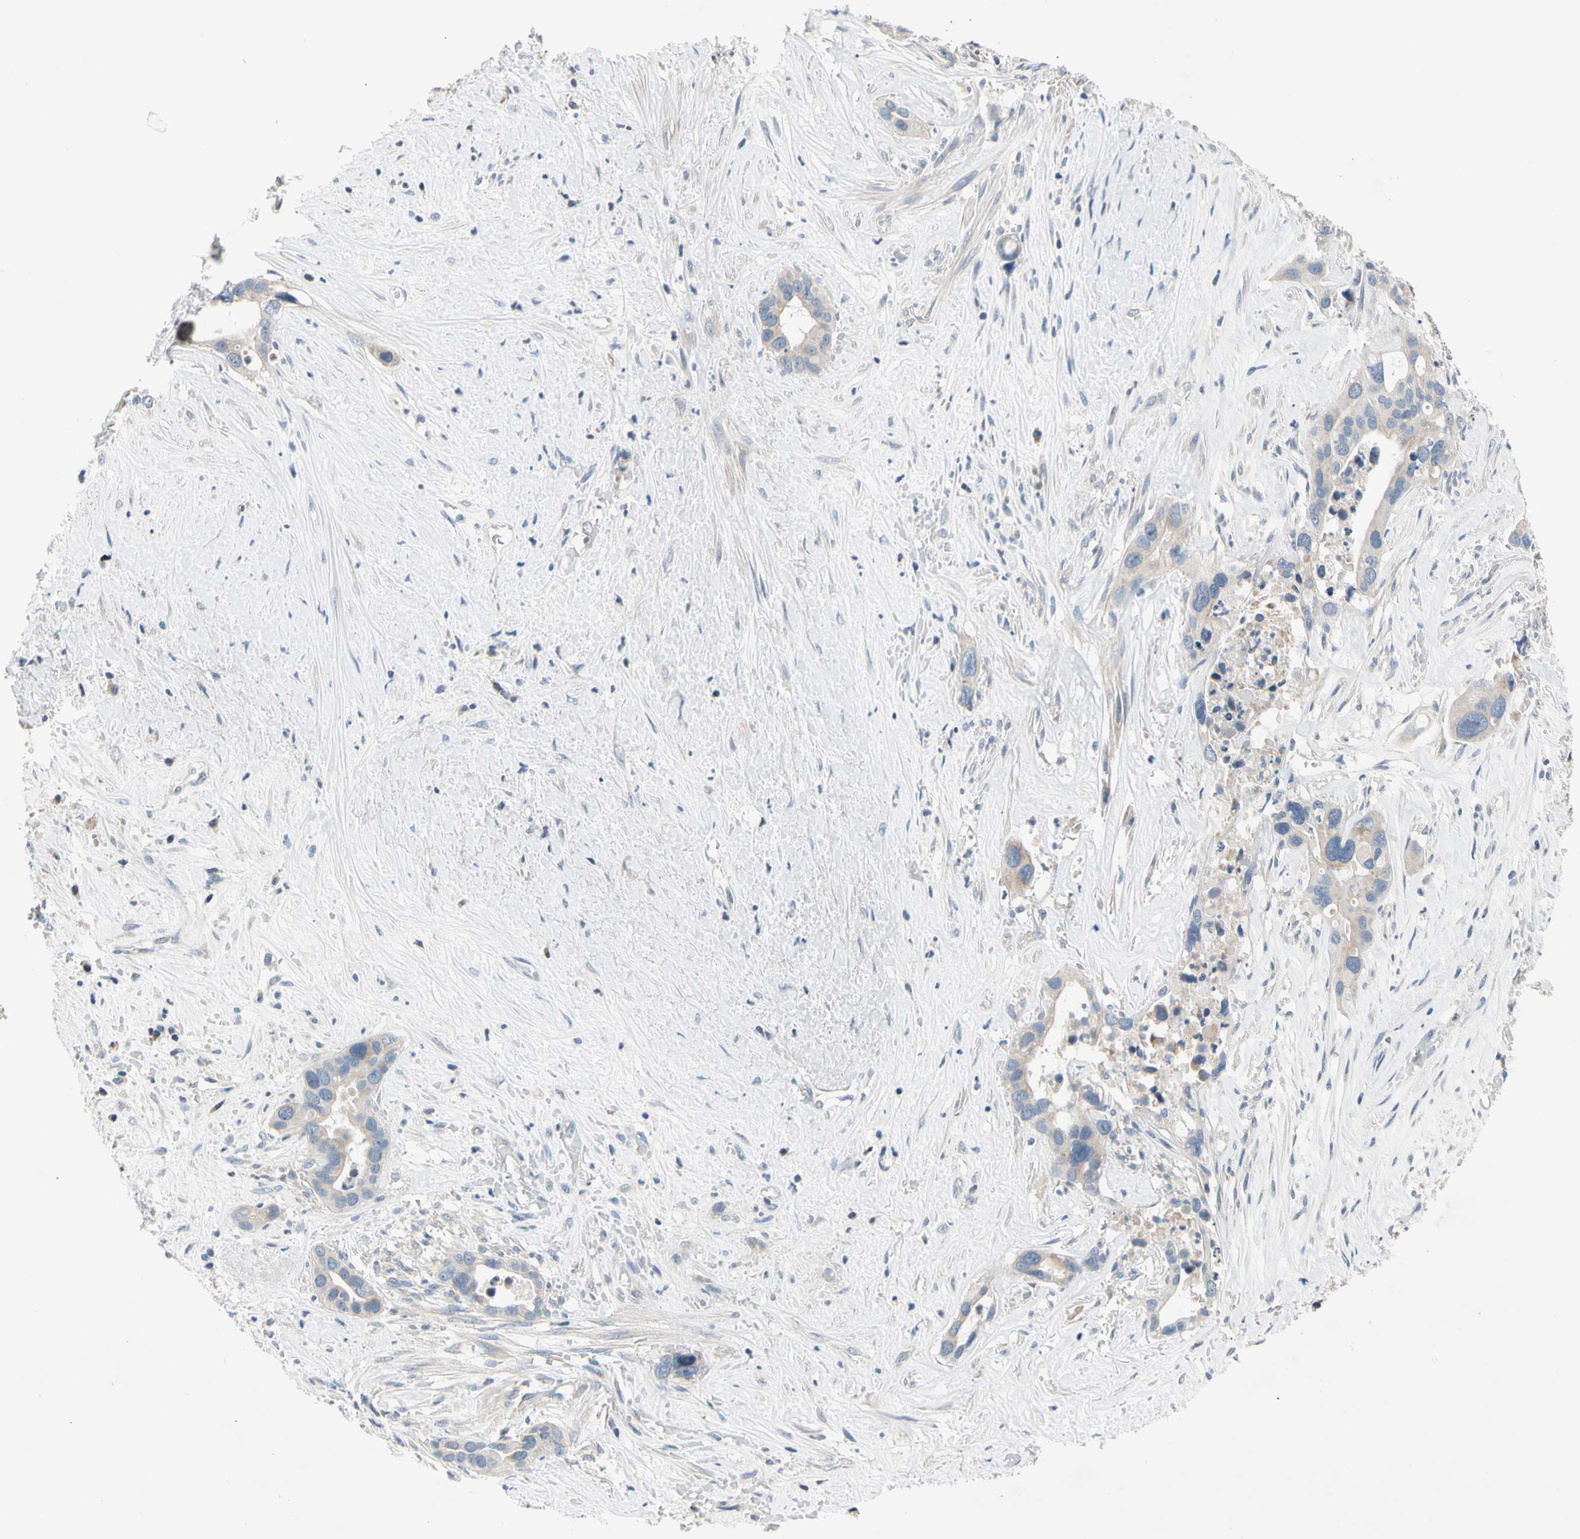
{"staining": {"intensity": "weak", "quantity": ">75%", "location": "cytoplasmic/membranous"}, "tissue": "liver cancer", "cell_type": "Tumor cells", "image_type": "cancer", "snomed": [{"axis": "morphology", "description": "Cholangiocarcinoma"}, {"axis": "topography", "description": "Liver"}], "caption": "DAB immunohistochemical staining of human cholangiocarcinoma (liver) exhibits weak cytoplasmic/membranous protein expression in approximately >75% of tumor cells.", "gene": "SOX30", "patient": {"sex": "female", "age": 65}}